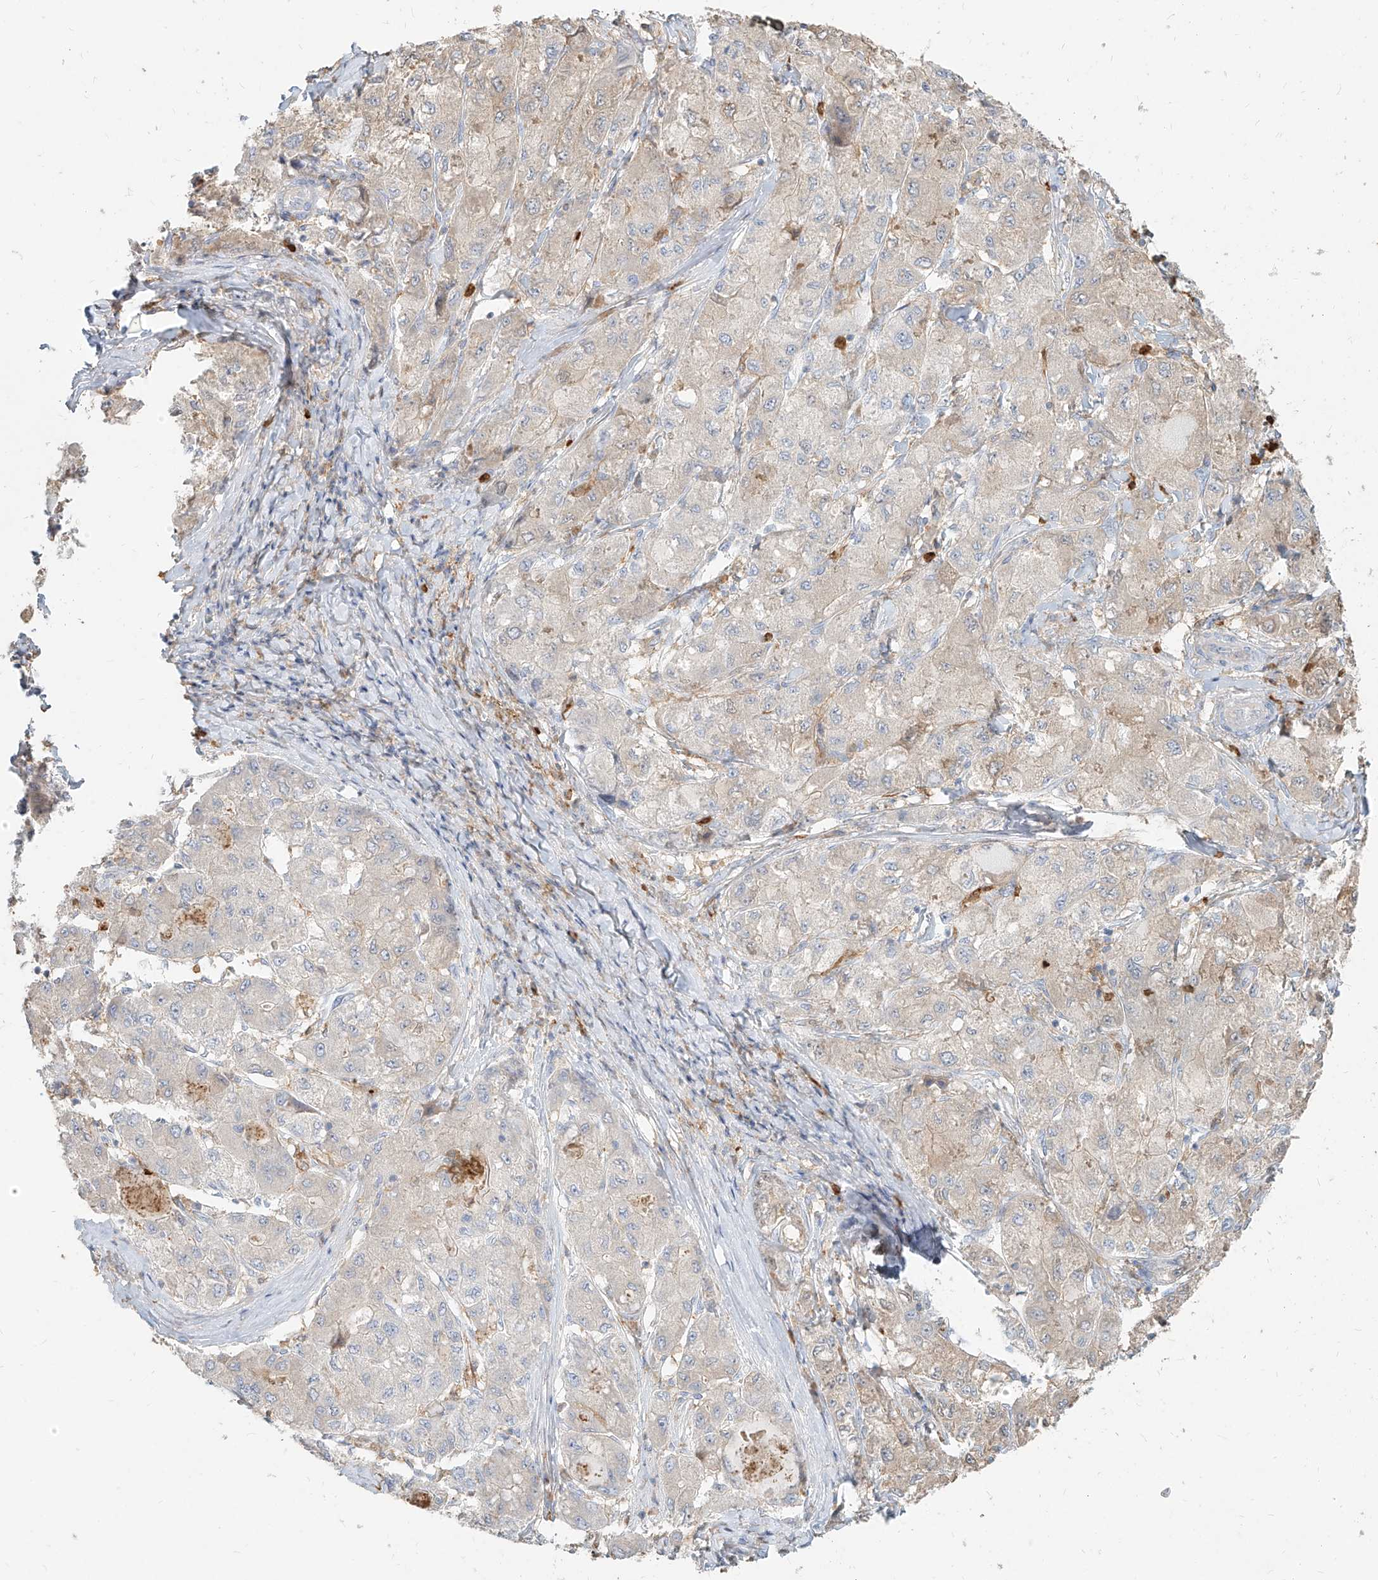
{"staining": {"intensity": "weak", "quantity": "25%-75%", "location": "cytoplasmic/membranous"}, "tissue": "liver cancer", "cell_type": "Tumor cells", "image_type": "cancer", "snomed": [{"axis": "morphology", "description": "Carcinoma, Hepatocellular, NOS"}, {"axis": "topography", "description": "Liver"}], "caption": "Protein analysis of hepatocellular carcinoma (liver) tissue displays weak cytoplasmic/membranous staining in about 25%-75% of tumor cells.", "gene": "PGD", "patient": {"sex": "male", "age": 80}}